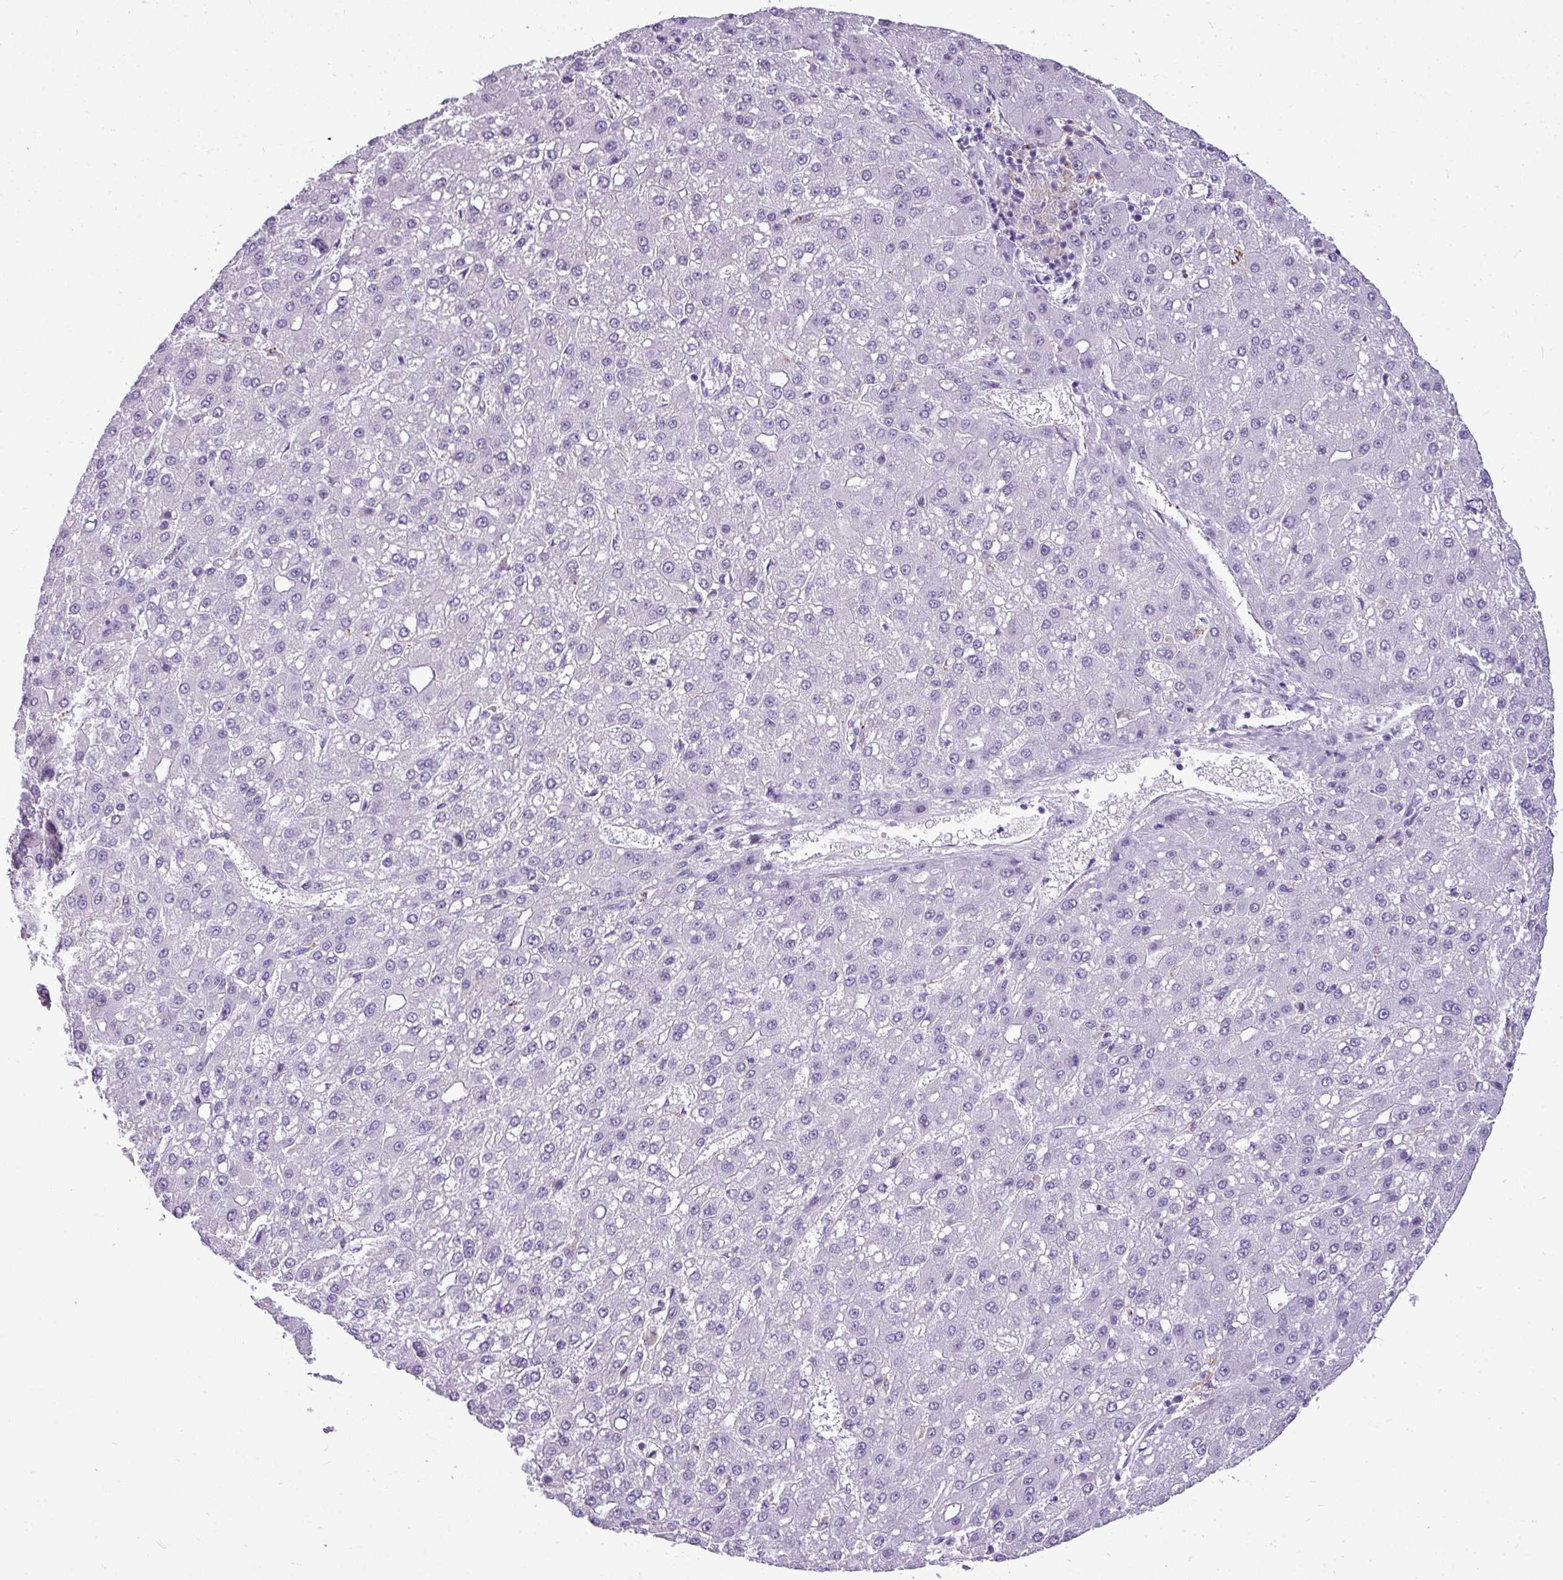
{"staining": {"intensity": "negative", "quantity": "none", "location": "none"}, "tissue": "liver cancer", "cell_type": "Tumor cells", "image_type": "cancer", "snomed": [{"axis": "morphology", "description": "Carcinoma, Hepatocellular, NOS"}, {"axis": "topography", "description": "Liver"}], "caption": "The image shows no staining of tumor cells in liver hepatocellular carcinoma. (IHC, brightfield microscopy, high magnification).", "gene": "RBMXL2", "patient": {"sex": "male", "age": 67}}